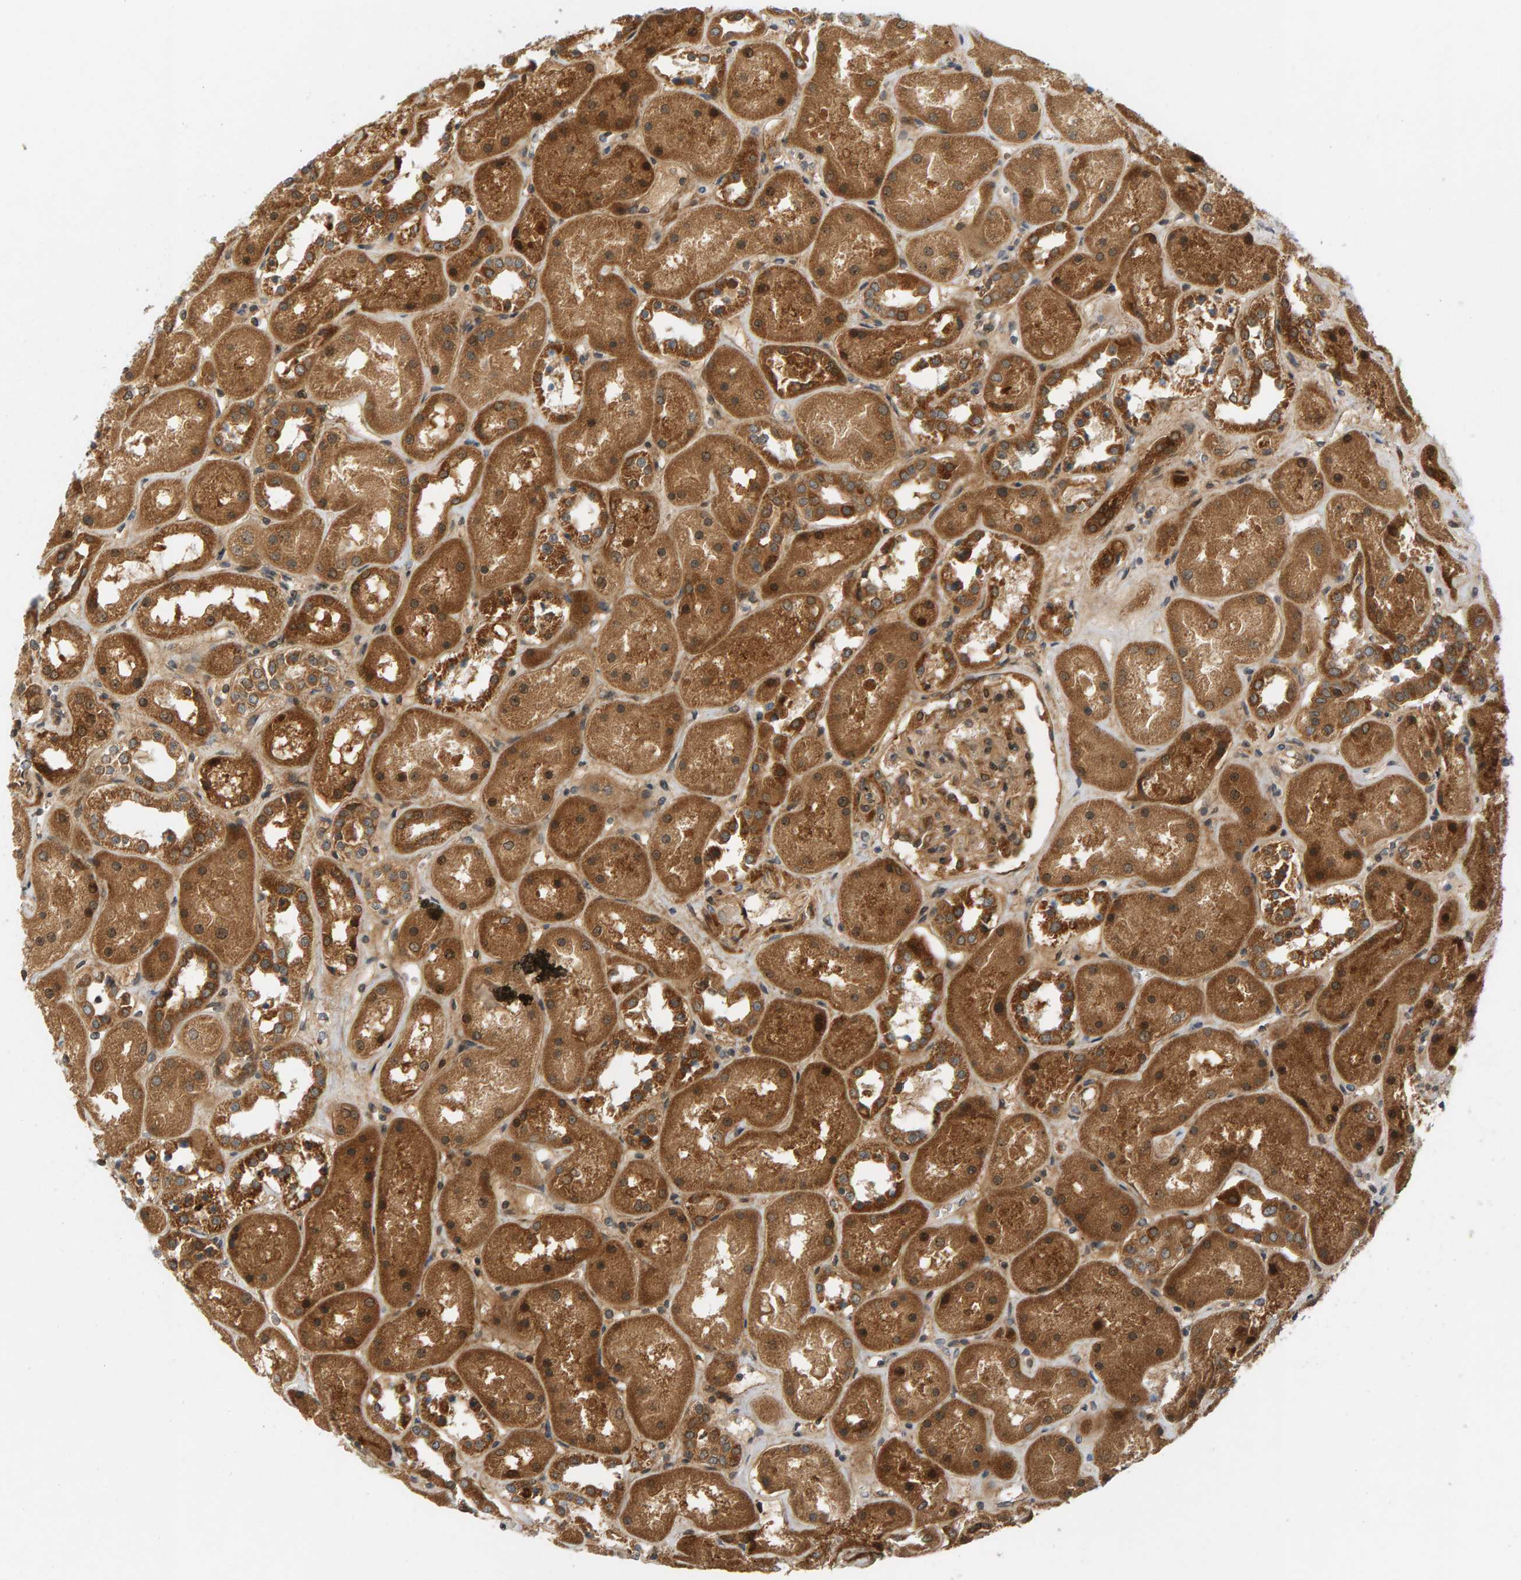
{"staining": {"intensity": "moderate", "quantity": ">75%", "location": "cytoplasmic/membranous"}, "tissue": "kidney", "cell_type": "Cells in glomeruli", "image_type": "normal", "snomed": [{"axis": "morphology", "description": "Normal tissue, NOS"}, {"axis": "topography", "description": "Kidney"}], "caption": "A histopathology image showing moderate cytoplasmic/membranous positivity in about >75% of cells in glomeruli in normal kidney, as visualized by brown immunohistochemical staining.", "gene": "BAHCC1", "patient": {"sex": "male", "age": 70}}